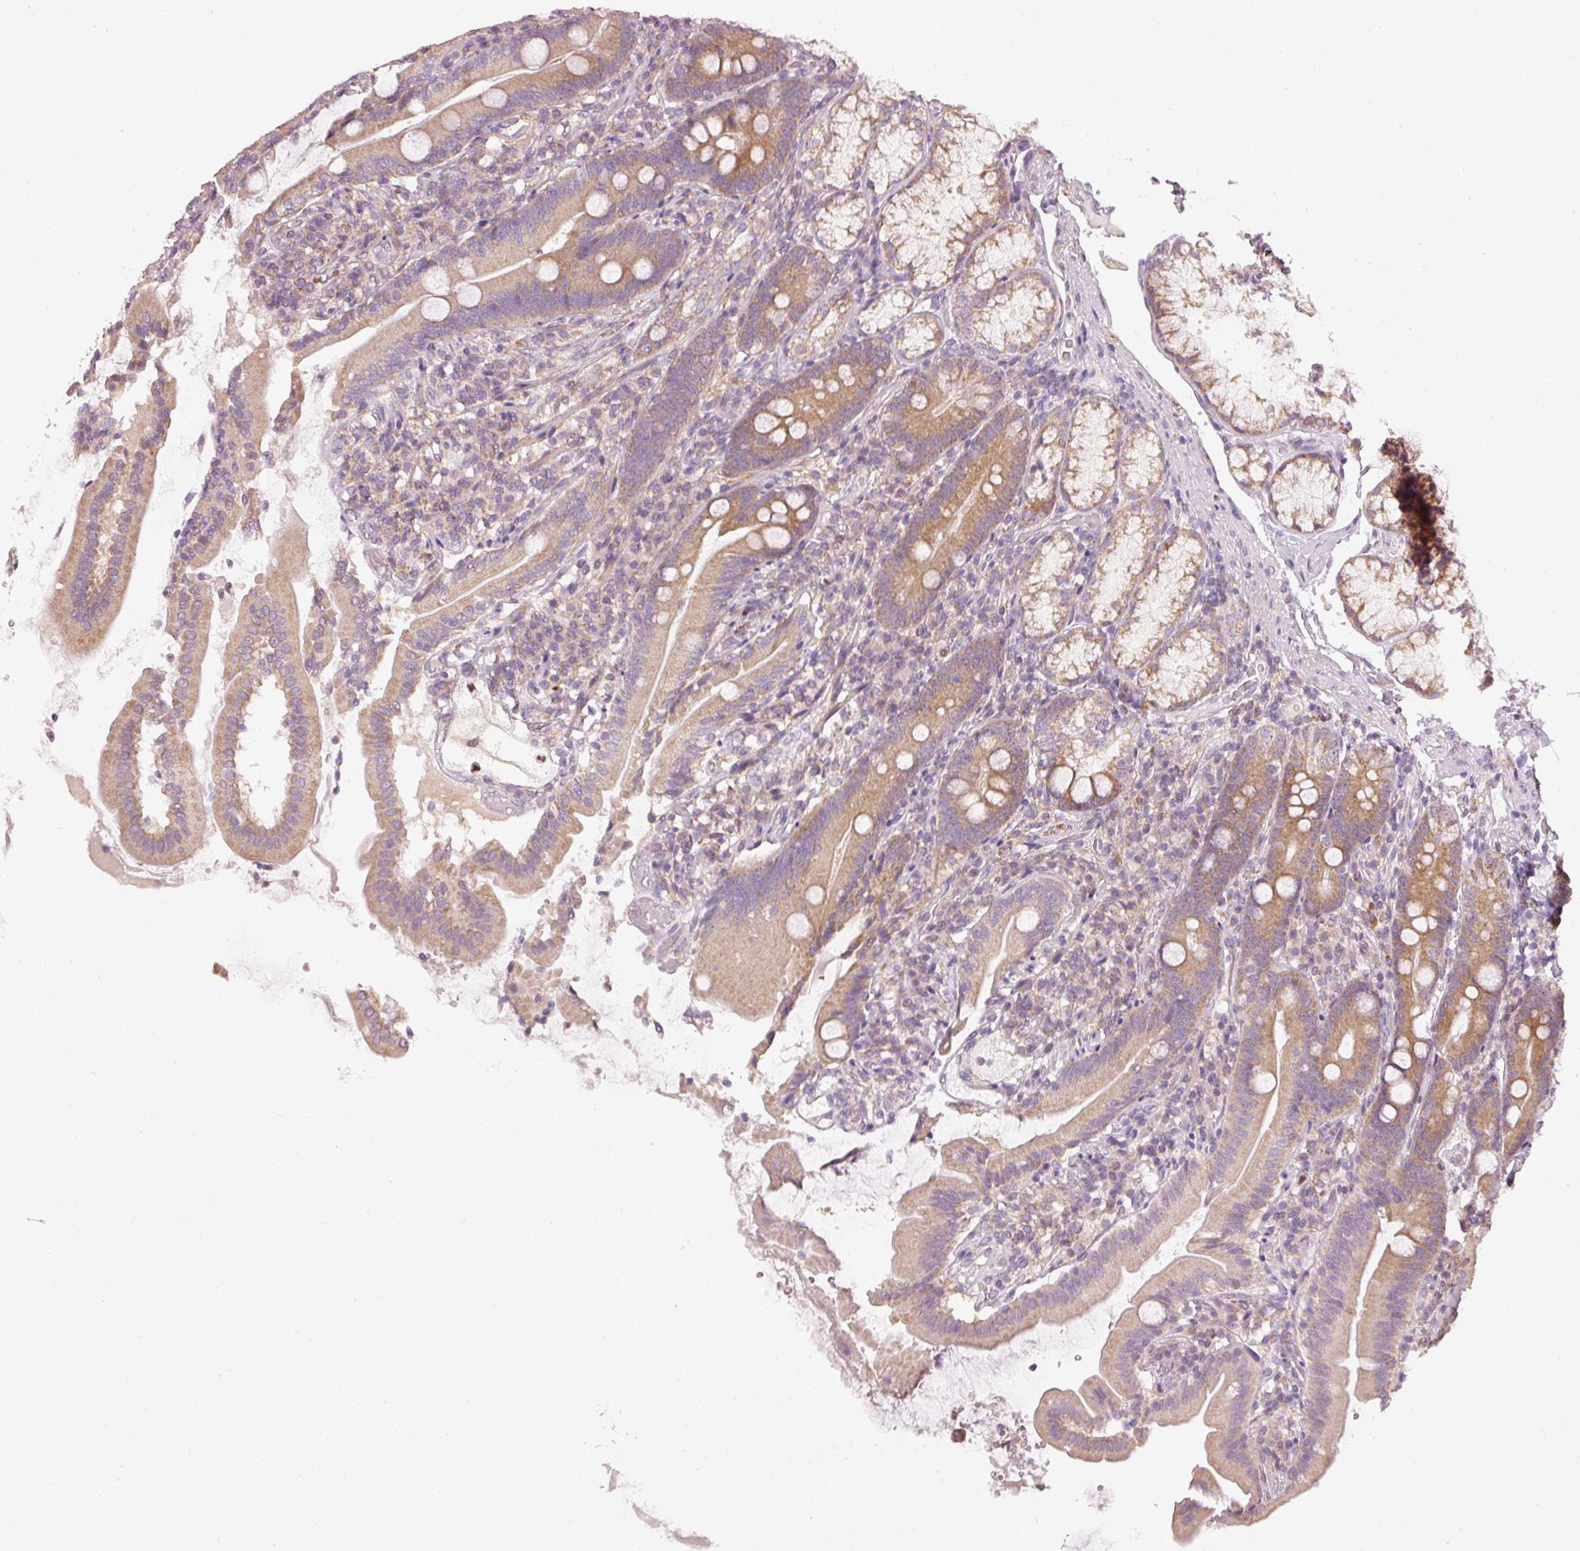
{"staining": {"intensity": "moderate", "quantity": ">75%", "location": "cytoplasmic/membranous"}, "tissue": "duodenum", "cell_type": "Glandular cells", "image_type": "normal", "snomed": [{"axis": "morphology", "description": "Normal tissue, NOS"}, {"axis": "topography", "description": "Duodenum"}], "caption": "This image shows immunohistochemistry (IHC) staining of benign human duodenum, with medium moderate cytoplasmic/membranous expression in approximately >75% of glandular cells.", "gene": "MTHFD1L", "patient": {"sex": "female", "age": 67}}